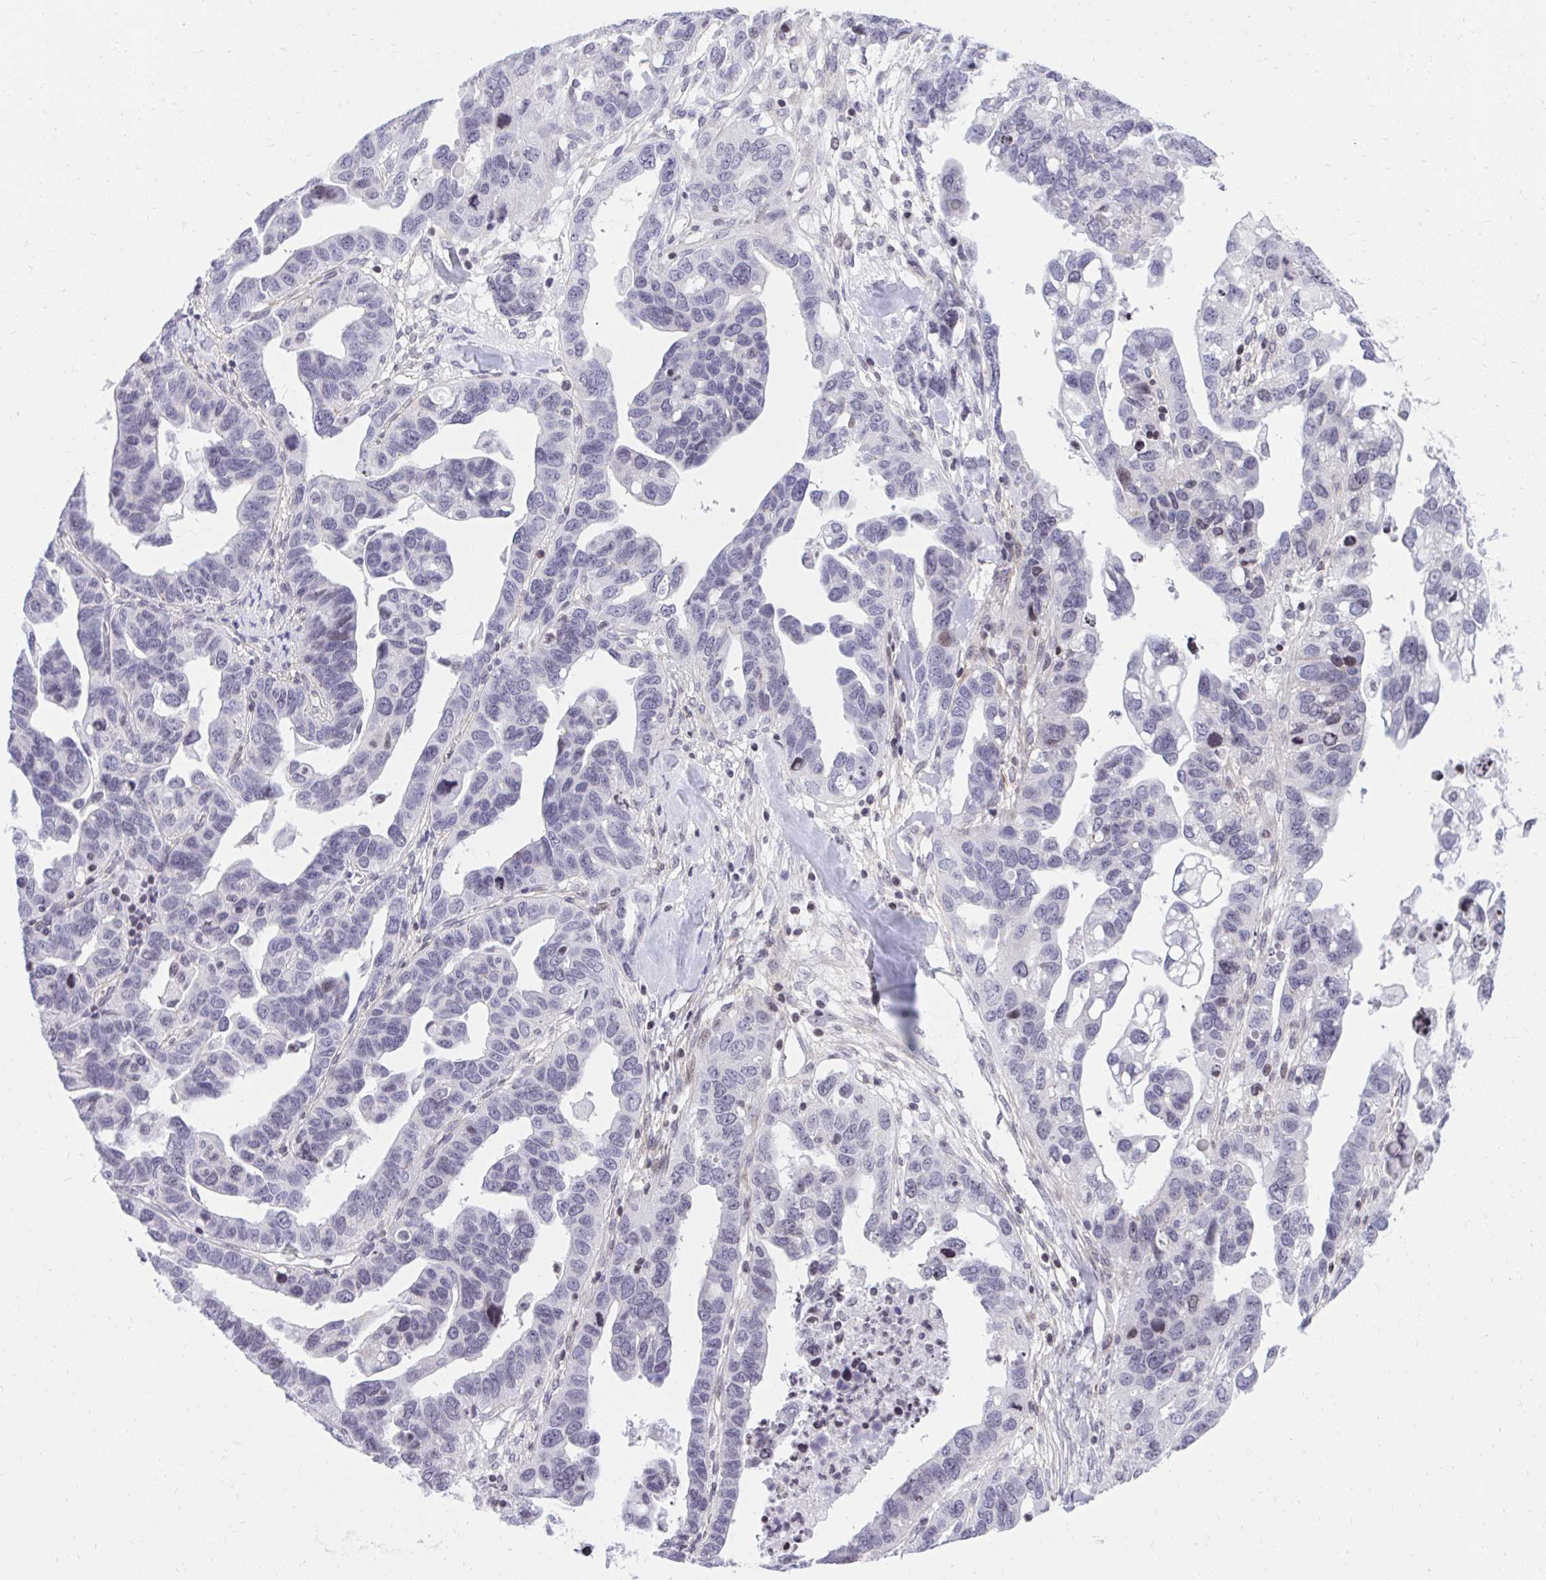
{"staining": {"intensity": "negative", "quantity": "none", "location": "none"}, "tissue": "ovarian cancer", "cell_type": "Tumor cells", "image_type": "cancer", "snomed": [{"axis": "morphology", "description": "Cystadenocarcinoma, serous, NOS"}, {"axis": "topography", "description": "Ovary"}], "caption": "High magnification brightfield microscopy of ovarian cancer (serous cystadenocarcinoma) stained with DAB (3,3'-diaminobenzidine) (brown) and counterstained with hematoxylin (blue): tumor cells show no significant positivity. Brightfield microscopy of IHC stained with DAB (3,3'-diaminobenzidine) (brown) and hematoxylin (blue), captured at high magnification.", "gene": "KCNN4", "patient": {"sex": "female", "age": 69}}